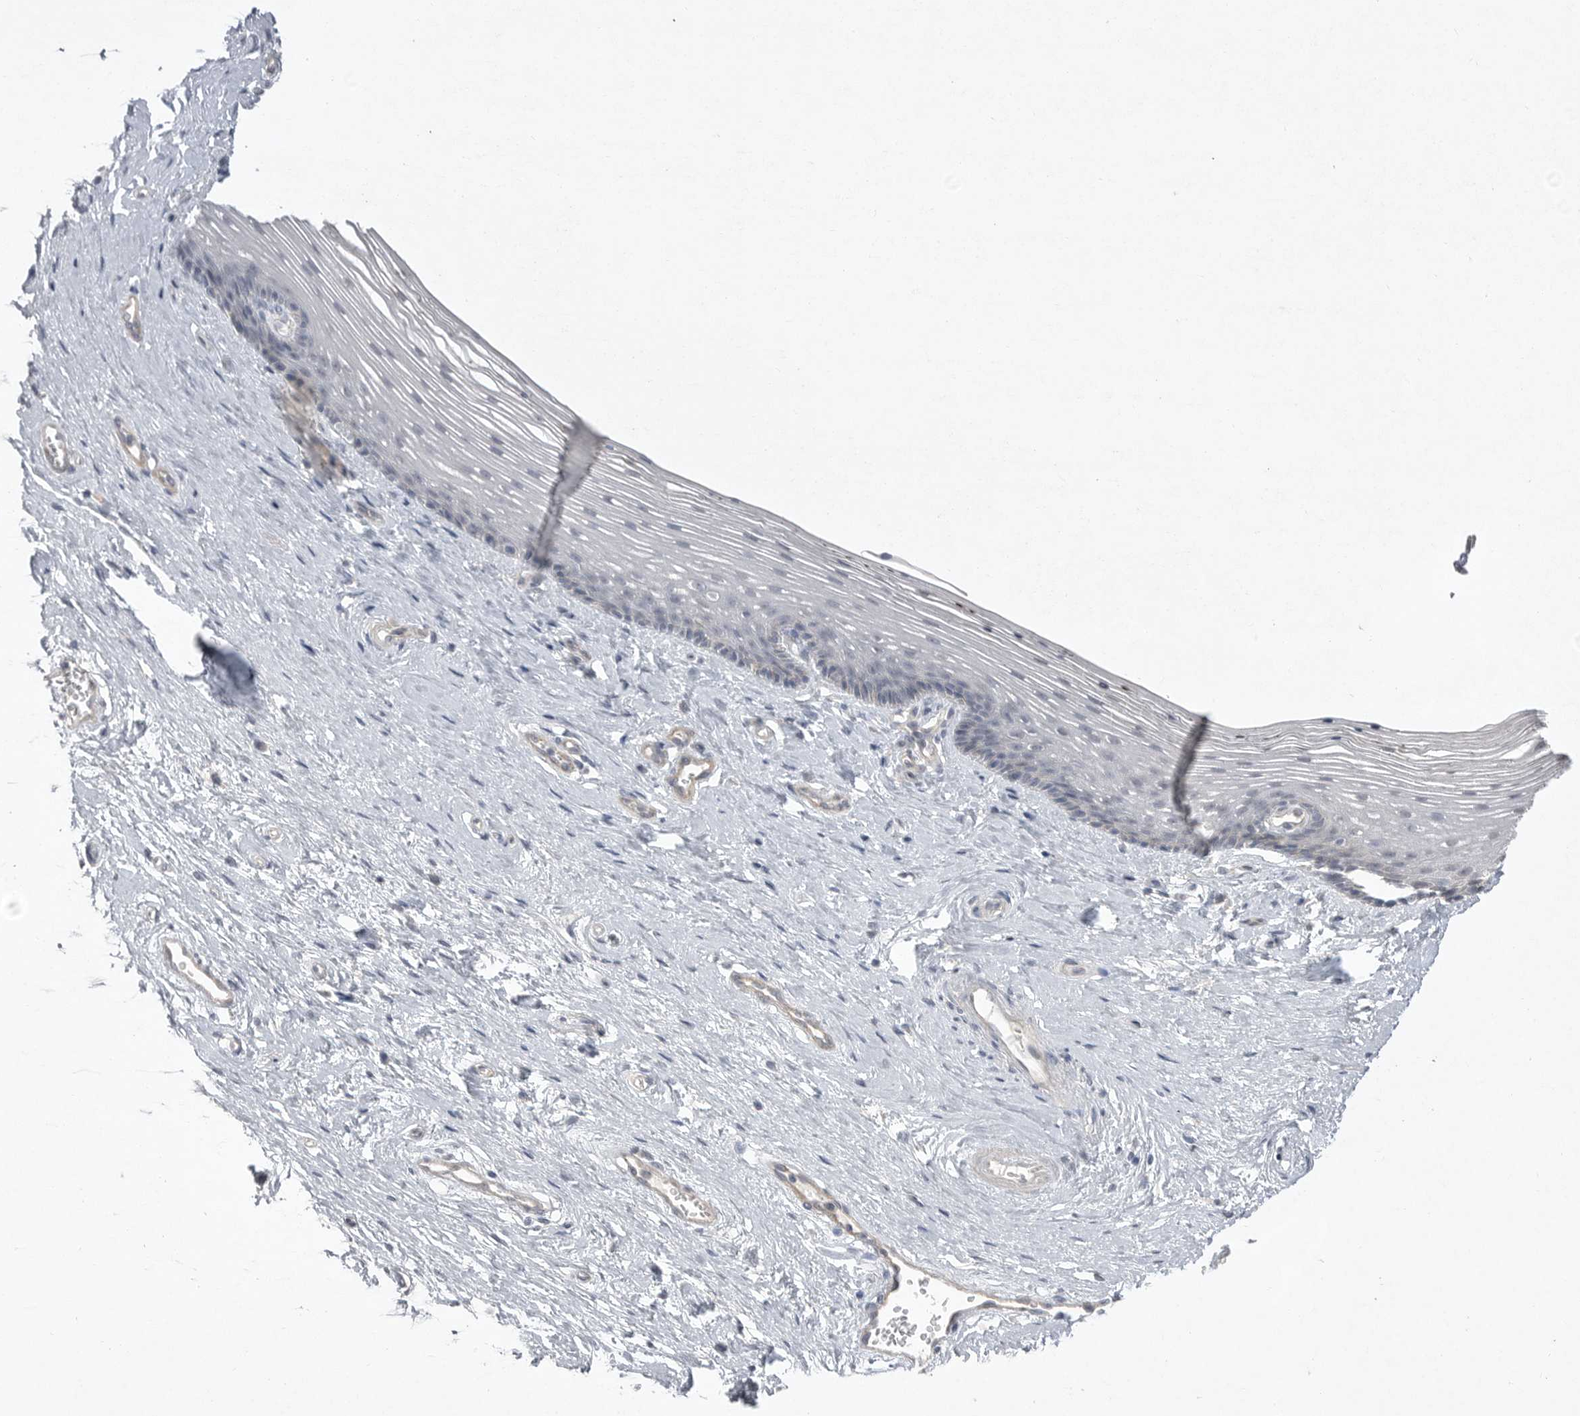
{"staining": {"intensity": "negative", "quantity": "none", "location": "none"}, "tissue": "vagina", "cell_type": "Squamous epithelial cells", "image_type": "normal", "snomed": [{"axis": "morphology", "description": "Normal tissue, NOS"}, {"axis": "topography", "description": "Vagina"}], "caption": "Immunohistochemical staining of benign human vagina reveals no significant positivity in squamous epithelial cells.", "gene": "VANGL2", "patient": {"sex": "female", "age": 46}}